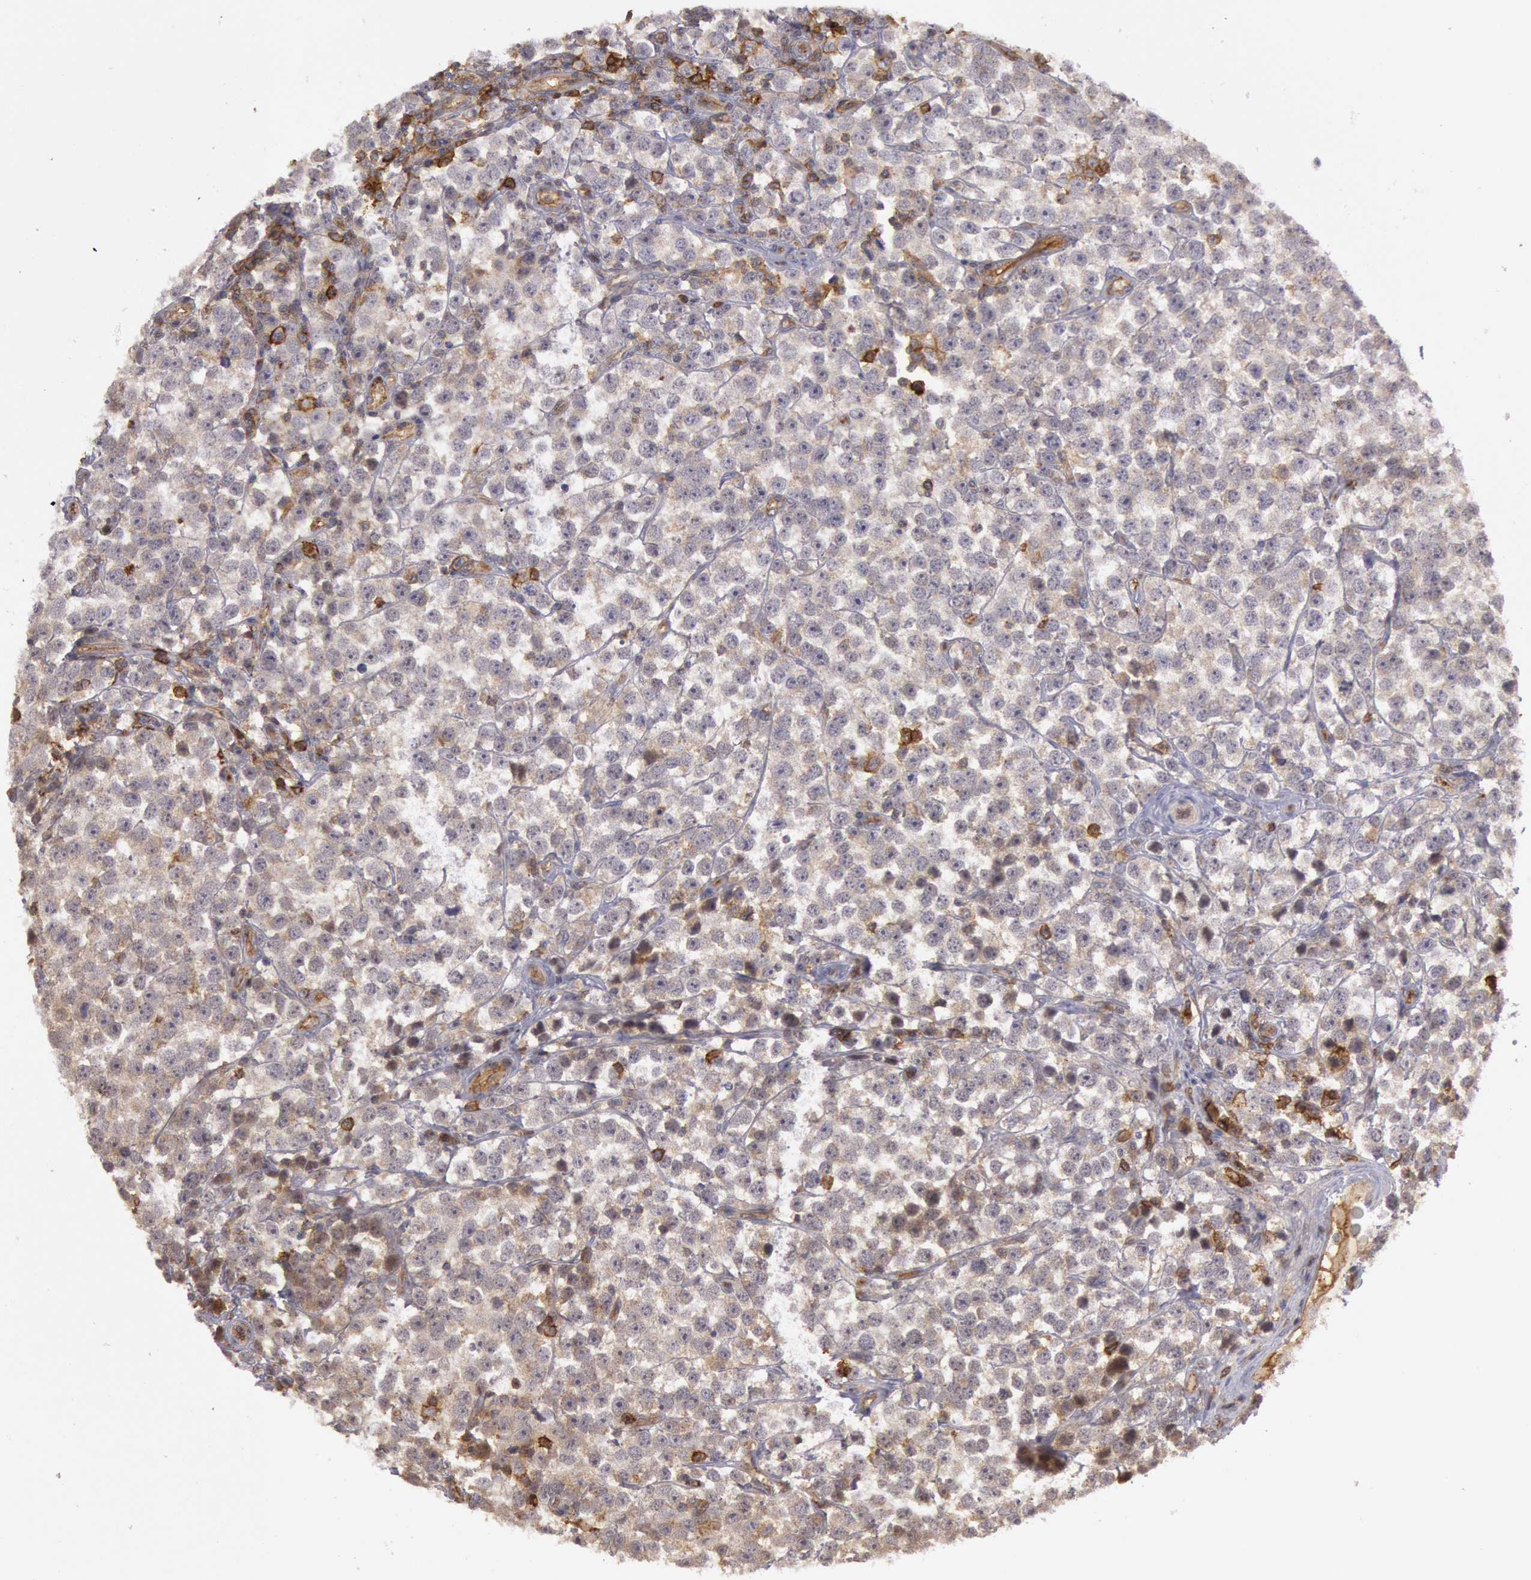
{"staining": {"intensity": "moderate", "quantity": ">75%", "location": "cytoplasmic/membranous"}, "tissue": "testis cancer", "cell_type": "Tumor cells", "image_type": "cancer", "snomed": [{"axis": "morphology", "description": "Seminoma, NOS"}, {"axis": "topography", "description": "Testis"}], "caption": "Immunohistochemical staining of seminoma (testis) displays moderate cytoplasmic/membranous protein staining in approximately >75% of tumor cells. (DAB IHC with brightfield microscopy, high magnification).", "gene": "TRIB2", "patient": {"sex": "male", "age": 25}}